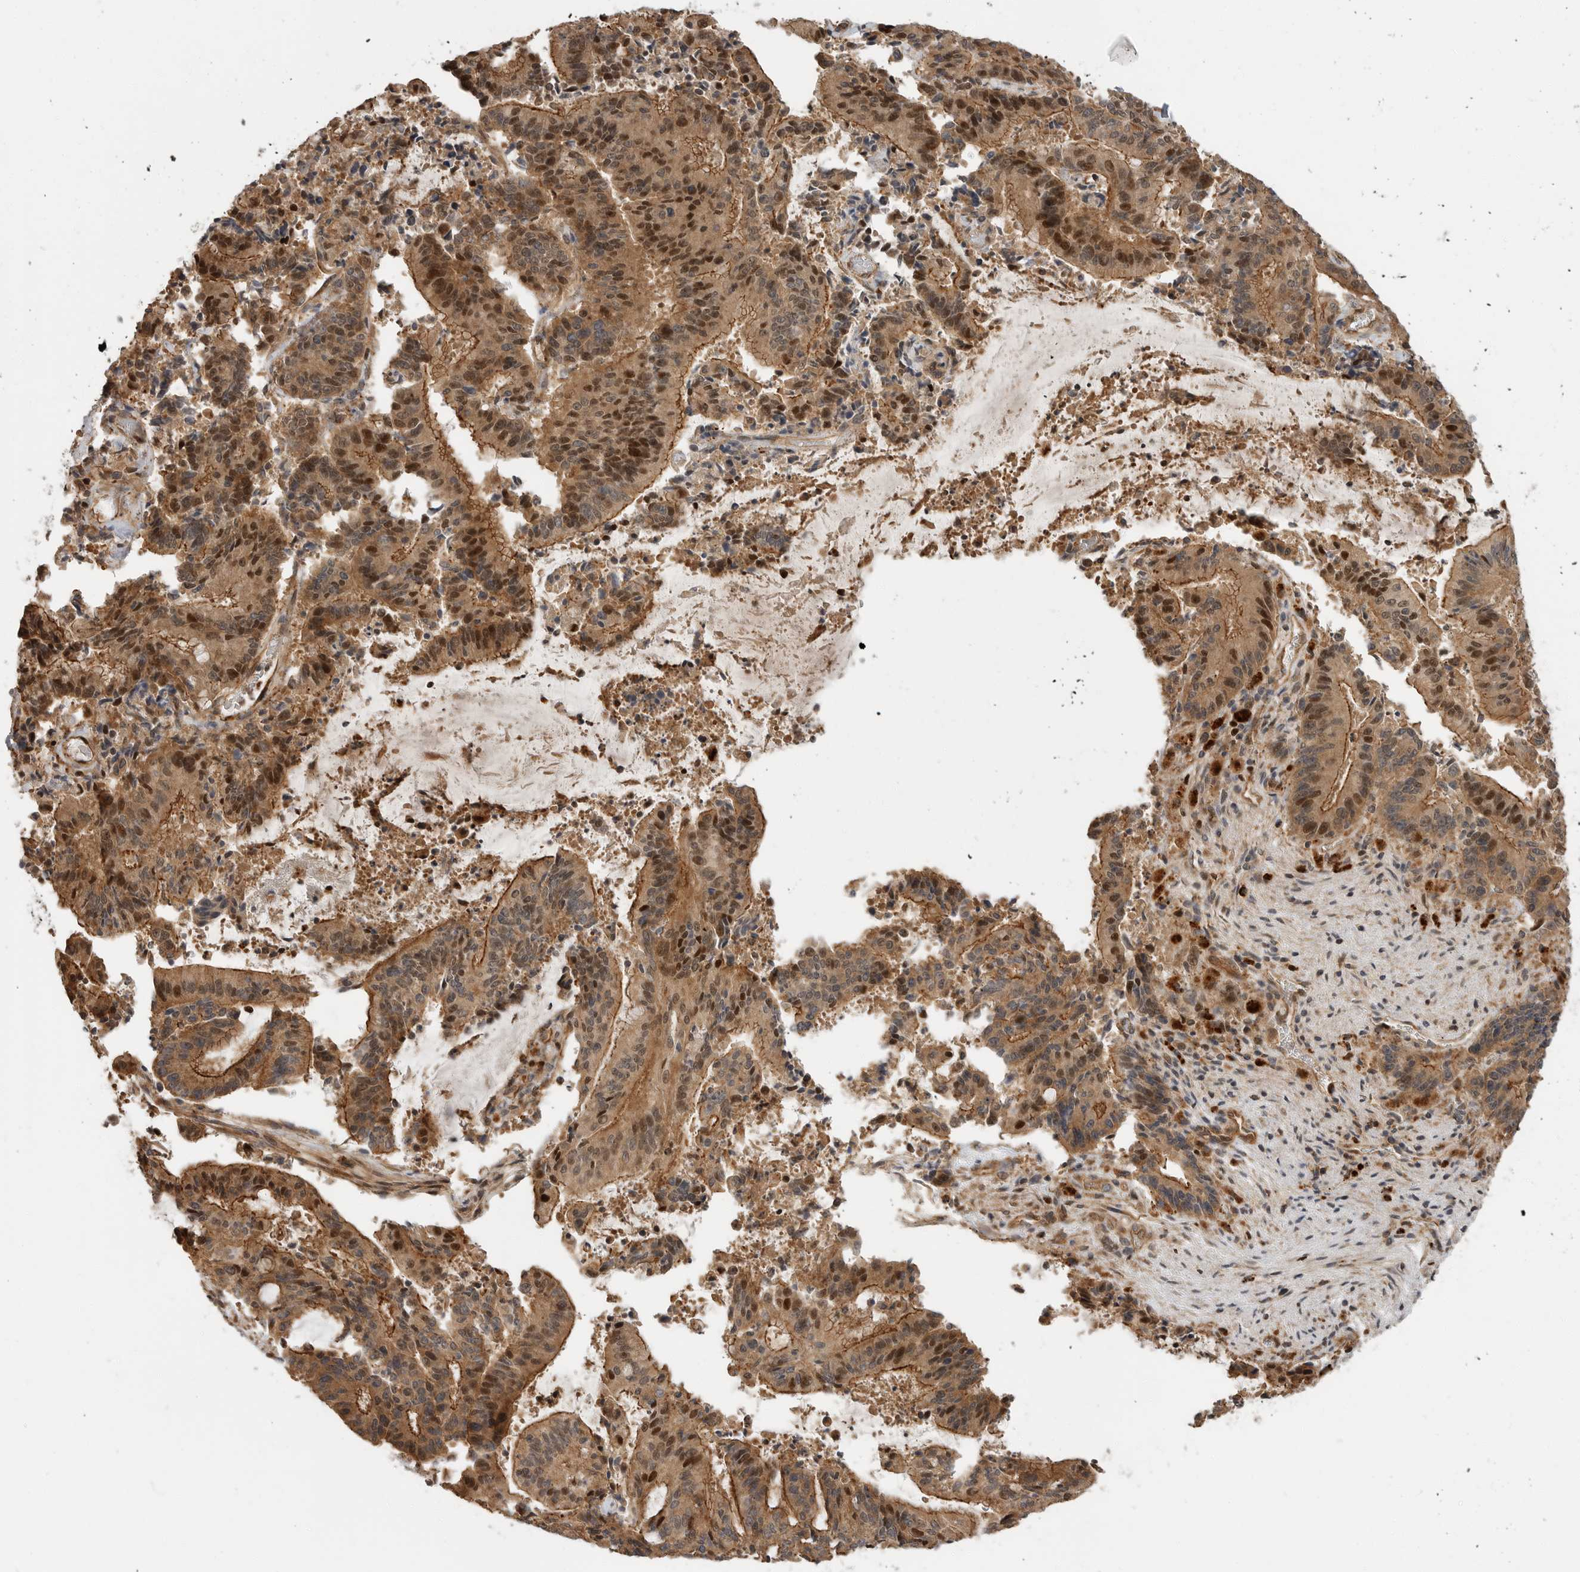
{"staining": {"intensity": "strong", "quantity": ">75%", "location": "cytoplasmic/membranous,nuclear"}, "tissue": "liver cancer", "cell_type": "Tumor cells", "image_type": "cancer", "snomed": [{"axis": "morphology", "description": "Normal tissue, NOS"}, {"axis": "morphology", "description": "Cholangiocarcinoma"}, {"axis": "topography", "description": "Liver"}, {"axis": "topography", "description": "Peripheral nerve tissue"}], "caption": "The photomicrograph demonstrates a brown stain indicating the presence of a protein in the cytoplasmic/membranous and nuclear of tumor cells in liver cancer (cholangiocarcinoma).", "gene": "STRAP", "patient": {"sex": "female", "age": 73}}